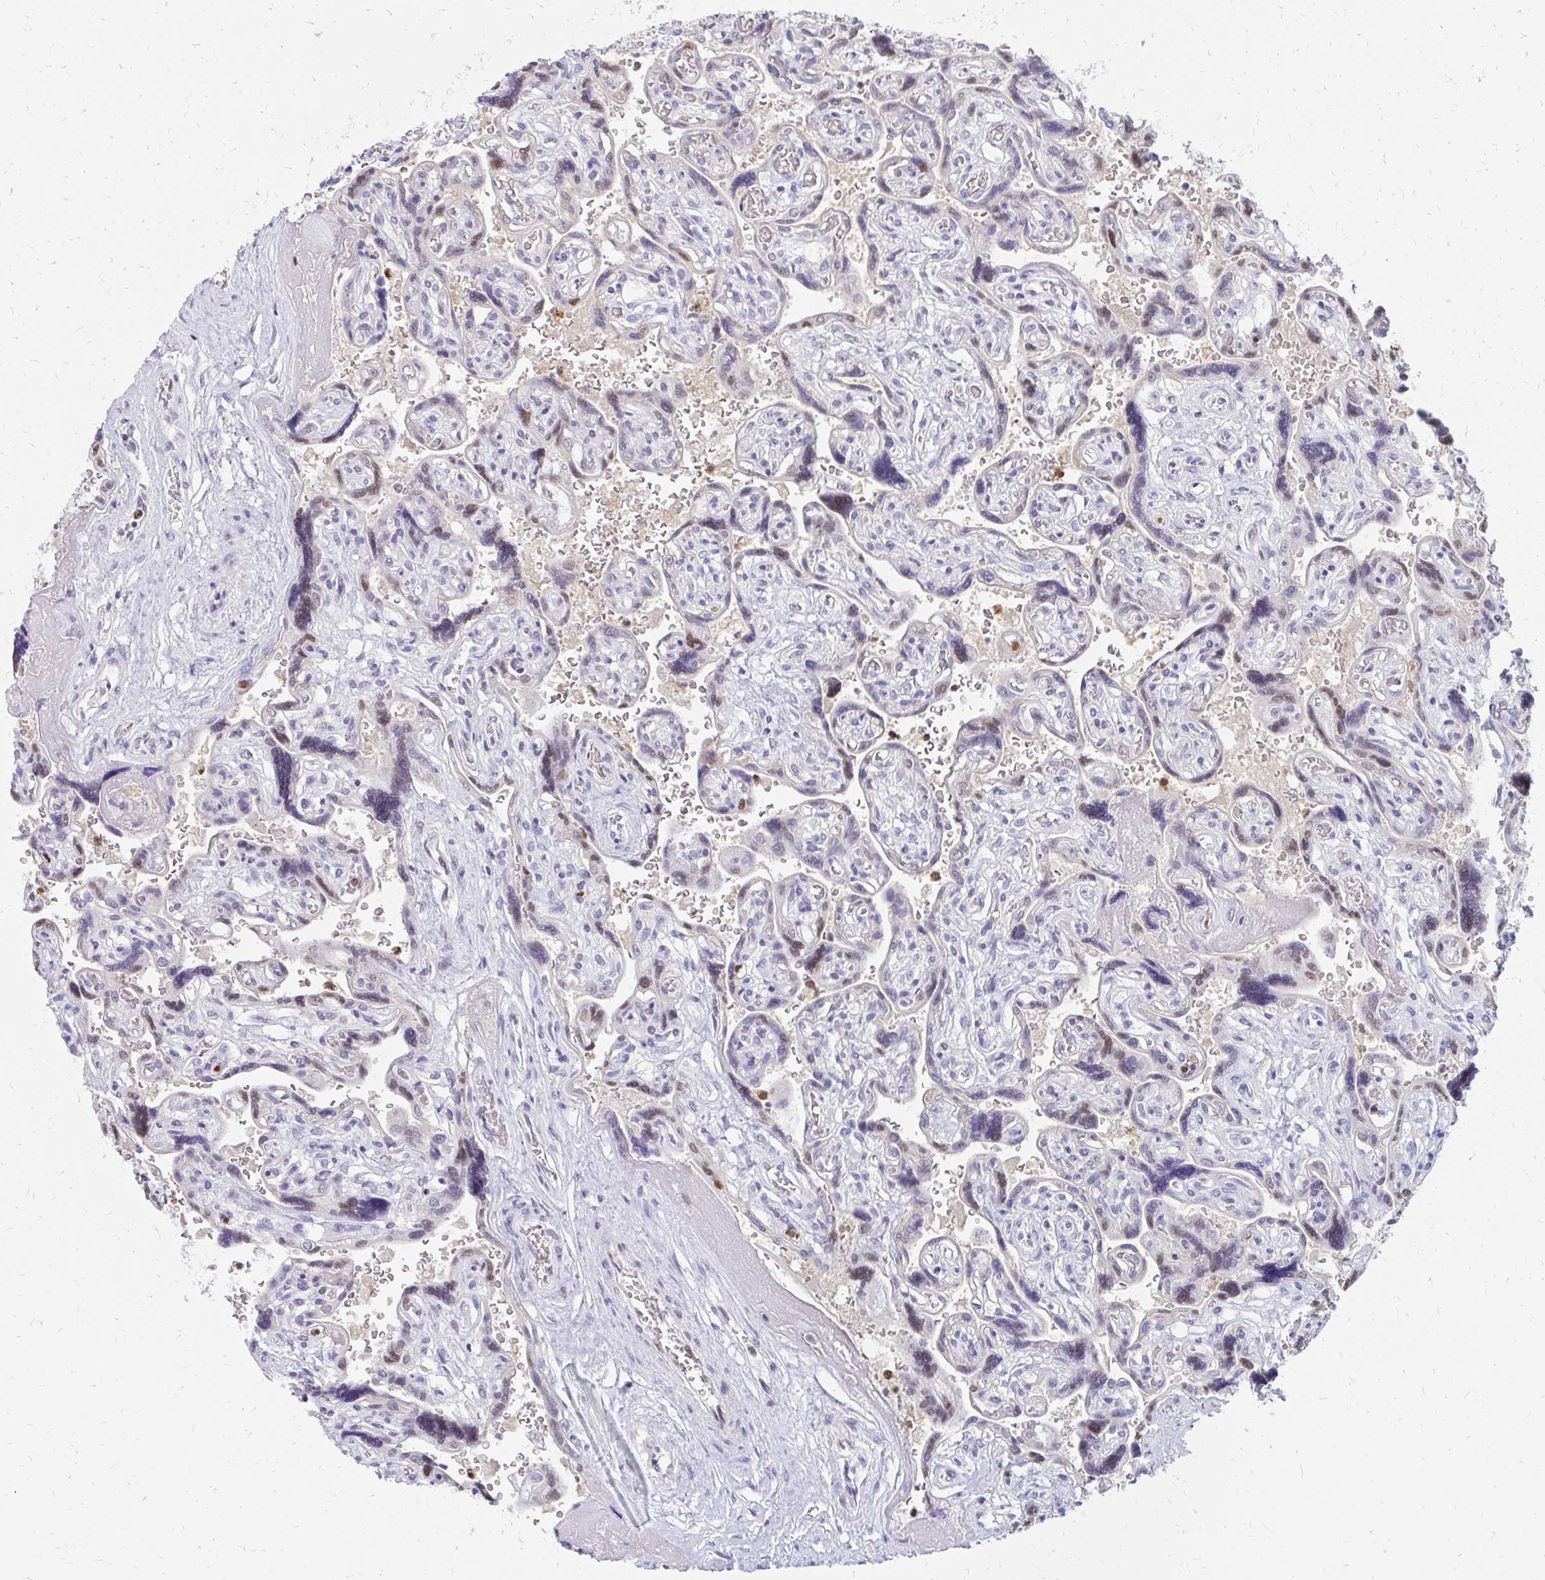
{"staining": {"intensity": "moderate", "quantity": ">75%", "location": "nuclear"}, "tissue": "placenta", "cell_type": "Decidual cells", "image_type": "normal", "snomed": [{"axis": "morphology", "description": "Normal tissue, NOS"}, {"axis": "topography", "description": "Placenta"}], "caption": "This histopathology image shows immunohistochemistry staining of normal human placenta, with medium moderate nuclear expression in about >75% of decidual cells.", "gene": "PLK3", "patient": {"sex": "female", "age": 32}}